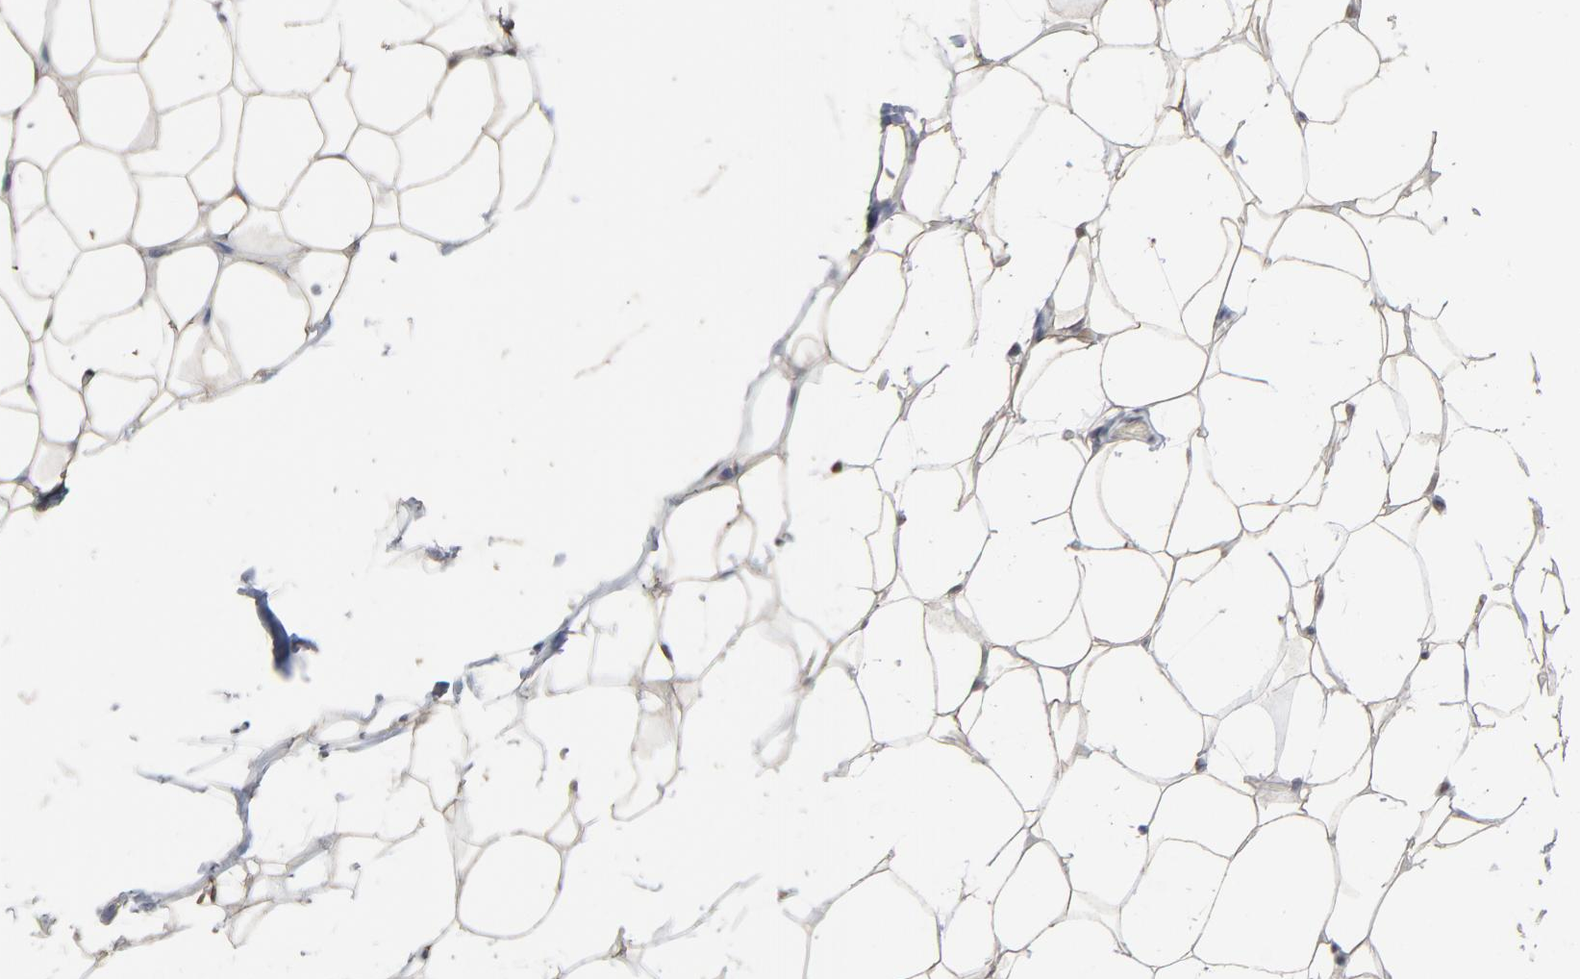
{"staining": {"intensity": "weak", "quantity": ">75%", "location": "cytoplasmic/membranous,nuclear"}, "tissue": "adipose tissue", "cell_type": "Adipocytes", "image_type": "normal", "snomed": [{"axis": "morphology", "description": "Normal tissue, NOS"}, {"axis": "topography", "description": "Soft tissue"}], "caption": "High-power microscopy captured an immunohistochemistry (IHC) photomicrograph of benign adipose tissue, revealing weak cytoplasmic/membranous,nuclear positivity in about >75% of adipocytes.", "gene": "ATF7", "patient": {"sex": "male", "age": 26}}